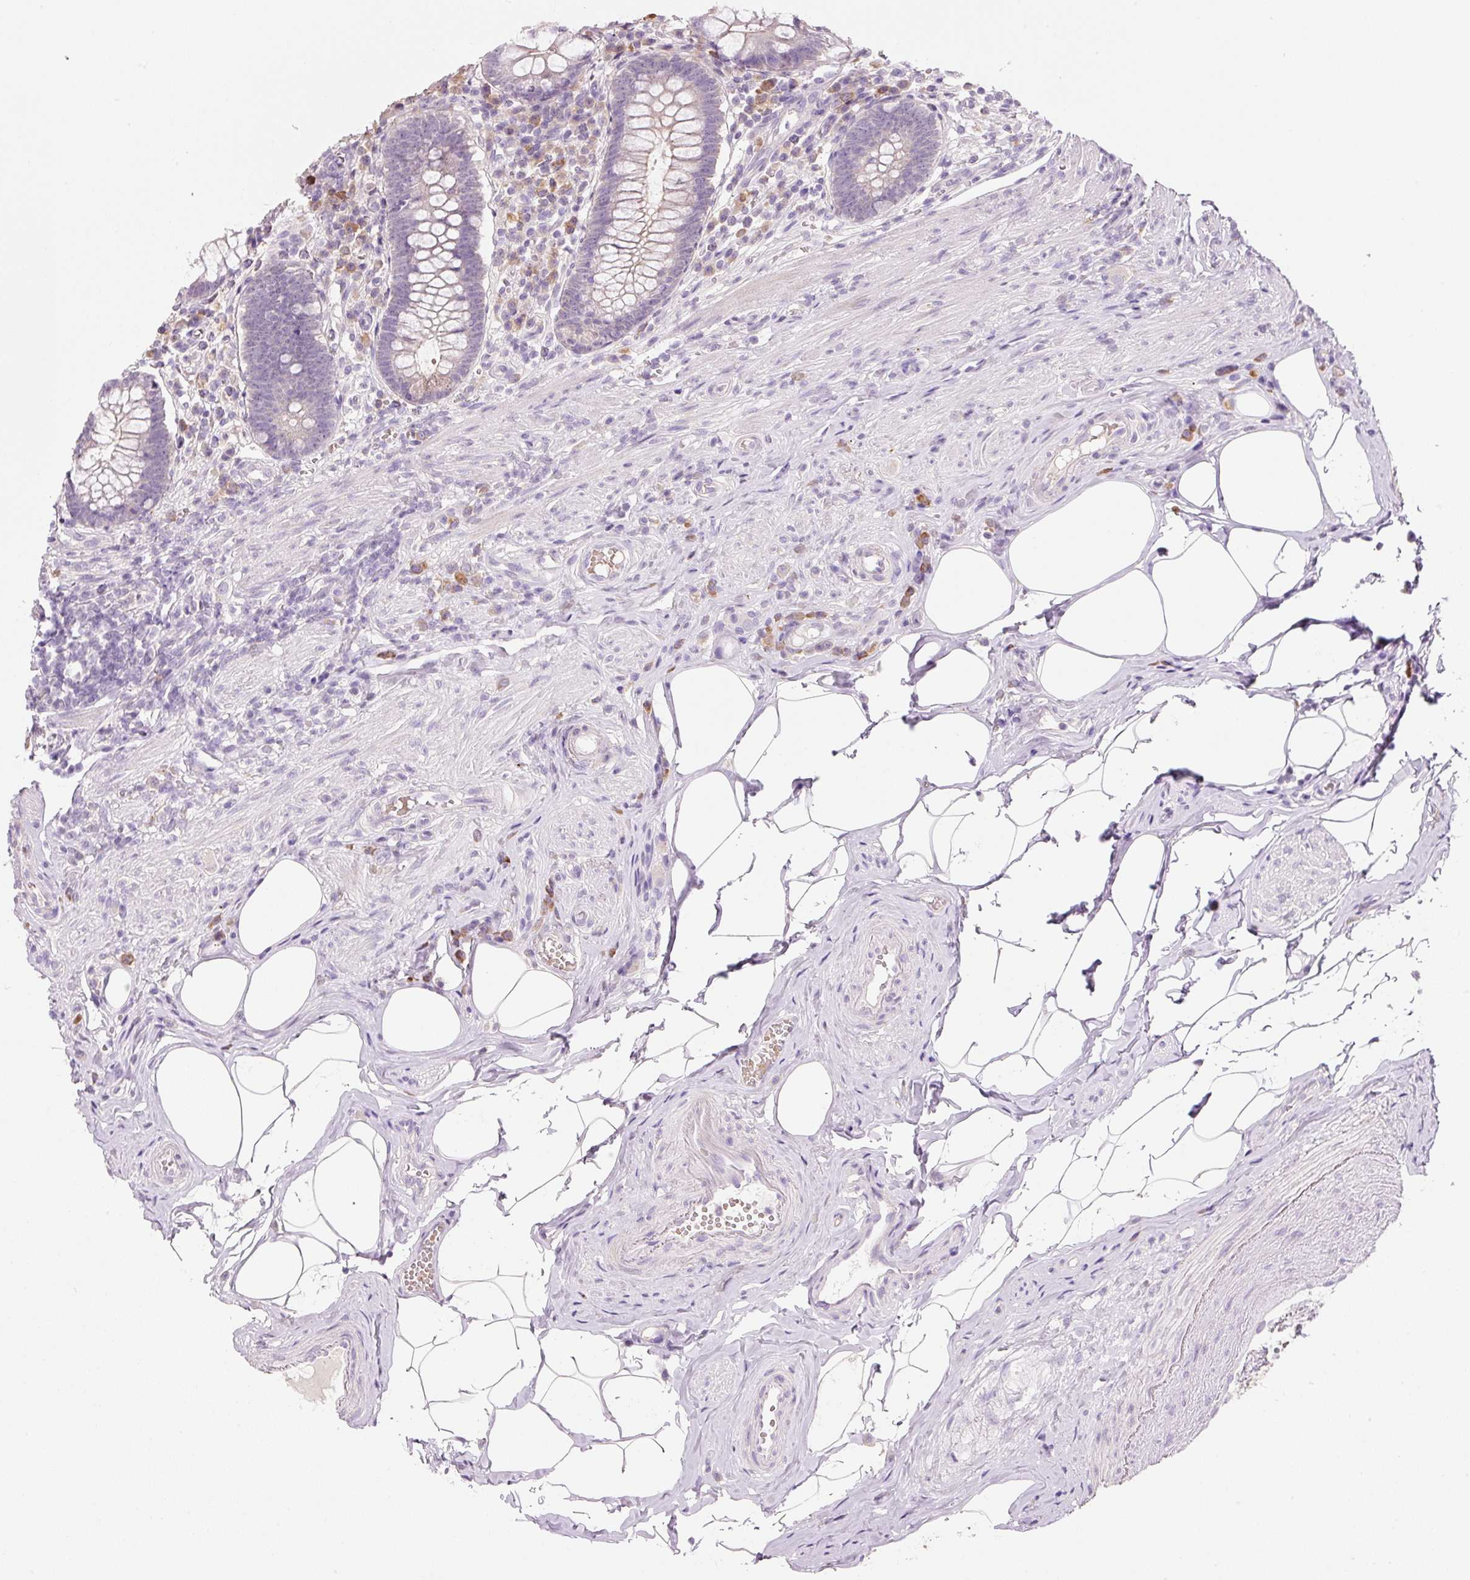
{"staining": {"intensity": "negative", "quantity": "none", "location": "none"}, "tissue": "appendix", "cell_type": "Glandular cells", "image_type": "normal", "snomed": [{"axis": "morphology", "description": "Normal tissue, NOS"}, {"axis": "topography", "description": "Appendix"}], "caption": "High power microscopy micrograph of an immunohistochemistry image of benign appendix, revealing no significant staining in glandular cells.", "gene": "TENT5C", "patient": {"sex": "female", "age": 56}}